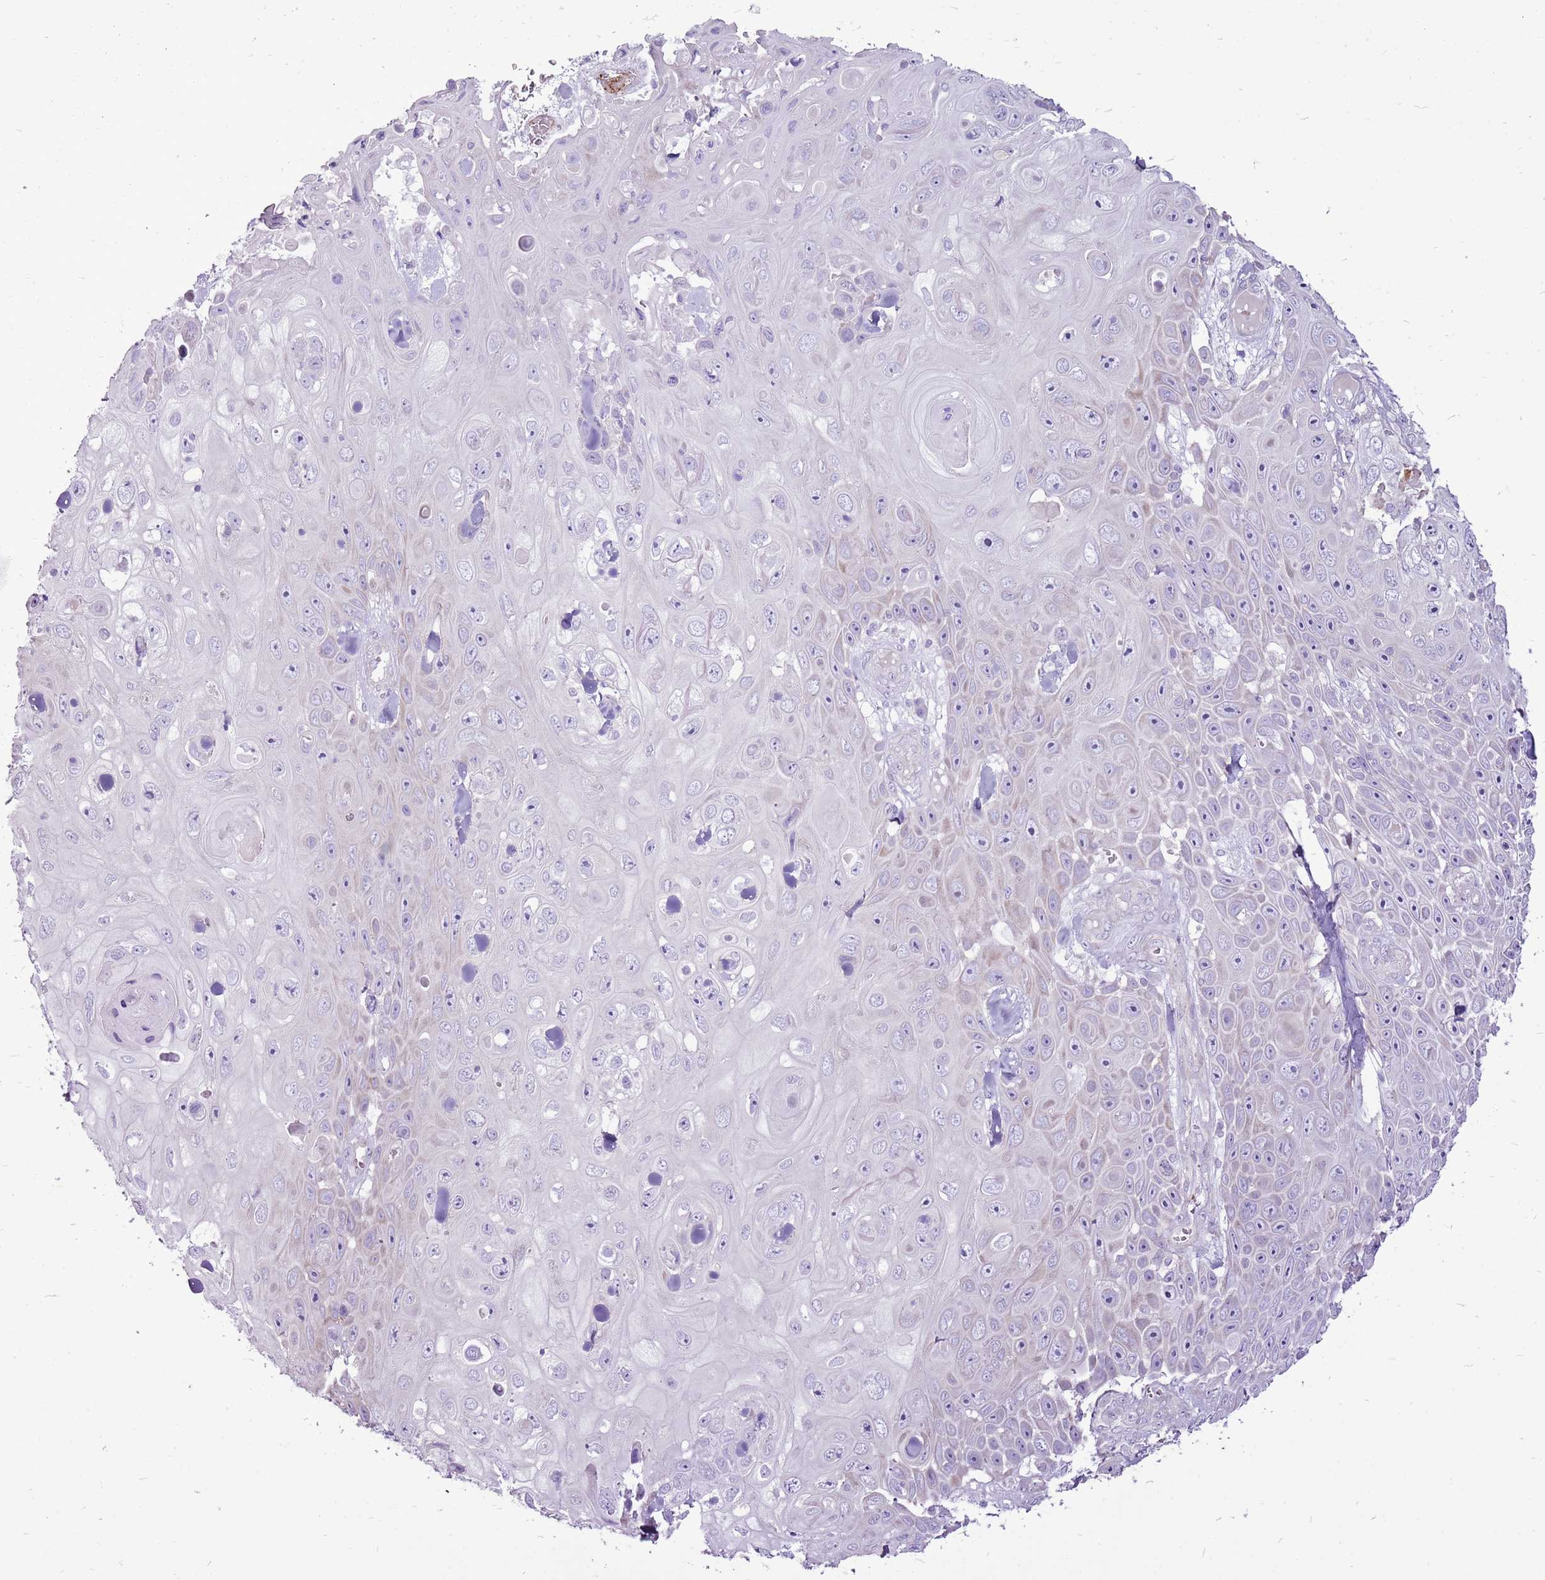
{"staining": {"intensity": "negative", "quantity": "none", "location": "none"}, "tissue": "skin cancer", "cell_type": "Tumor cells", "image_type": "cancer", "snomed": [{"axis": "morphology", "description": "Squamous cell carcinoma, NOS"}, {"axis": "topography", "description": "Skin"}], "caption": "This image is of skin cancer (squamous cell carcinoma) stained with immunohistochemistry (IHC) to label a protein in brown with the nuclei are counter-stained blue. There is no staining in tumor cells.", "gene": "CHAC2", "patient": {"sex": "male", "age": 82}}